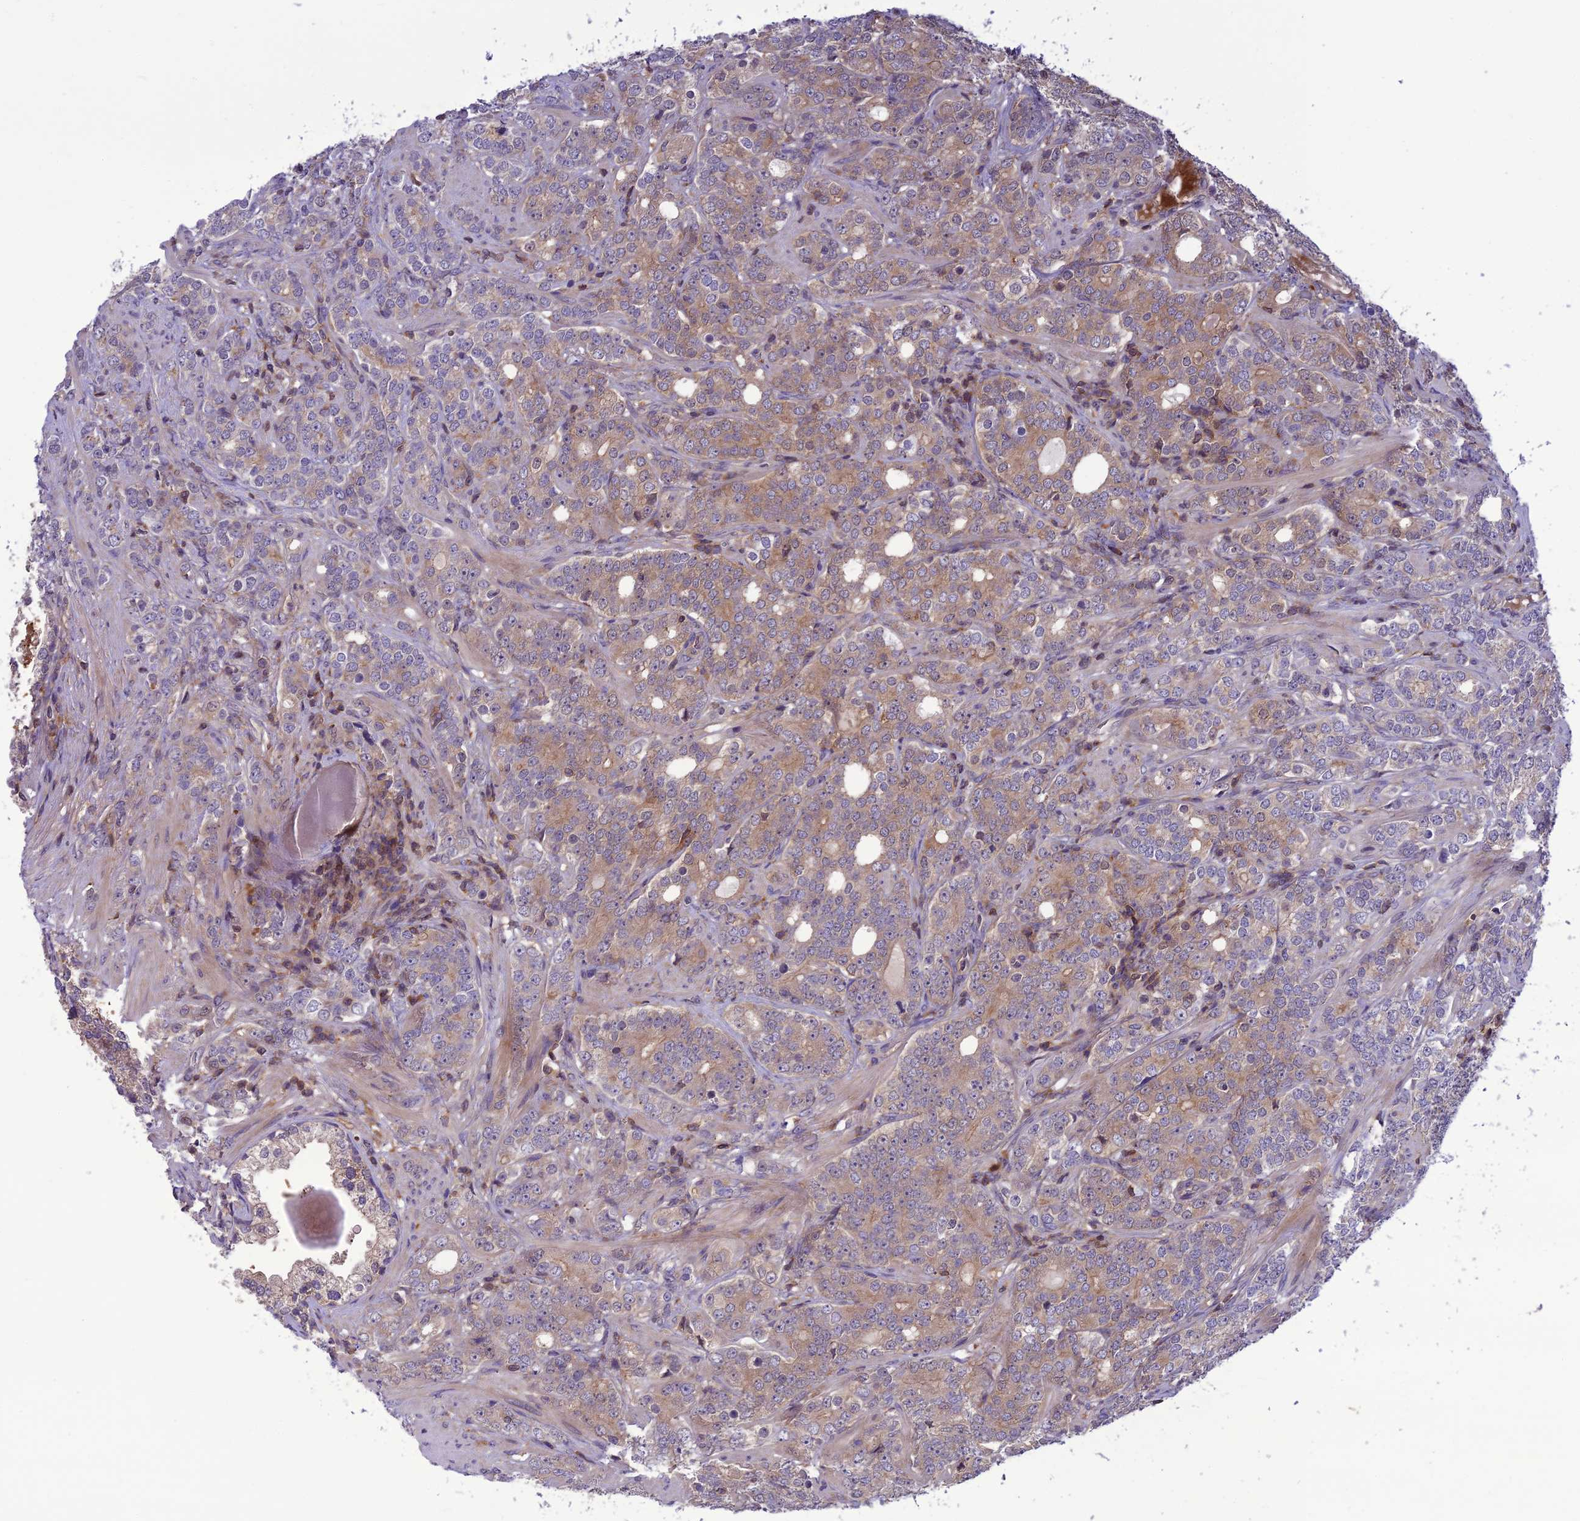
{"staining": {"intensity": "weak", "quantity": "25%-75%", "location": "cytoplasmic/membranous"}, "tissue": "prostate cancer", "cell_type": "Tumor cells", "image_type": "cancer", "snomed": [{"axis": "morphology", "description": "Adenocarcinoma, High grade"}, {"axis": "topography", "description": "Prostate"}], "caption": "Prostate cancer (high-grade adenocarcinoma) stained with a brown dye shows weak cytoplasmic/membranous positive staining in about 25%-75% of tumor cells.", "gene": "GDF6", "patient": {"sex": "male", "age": 64}}